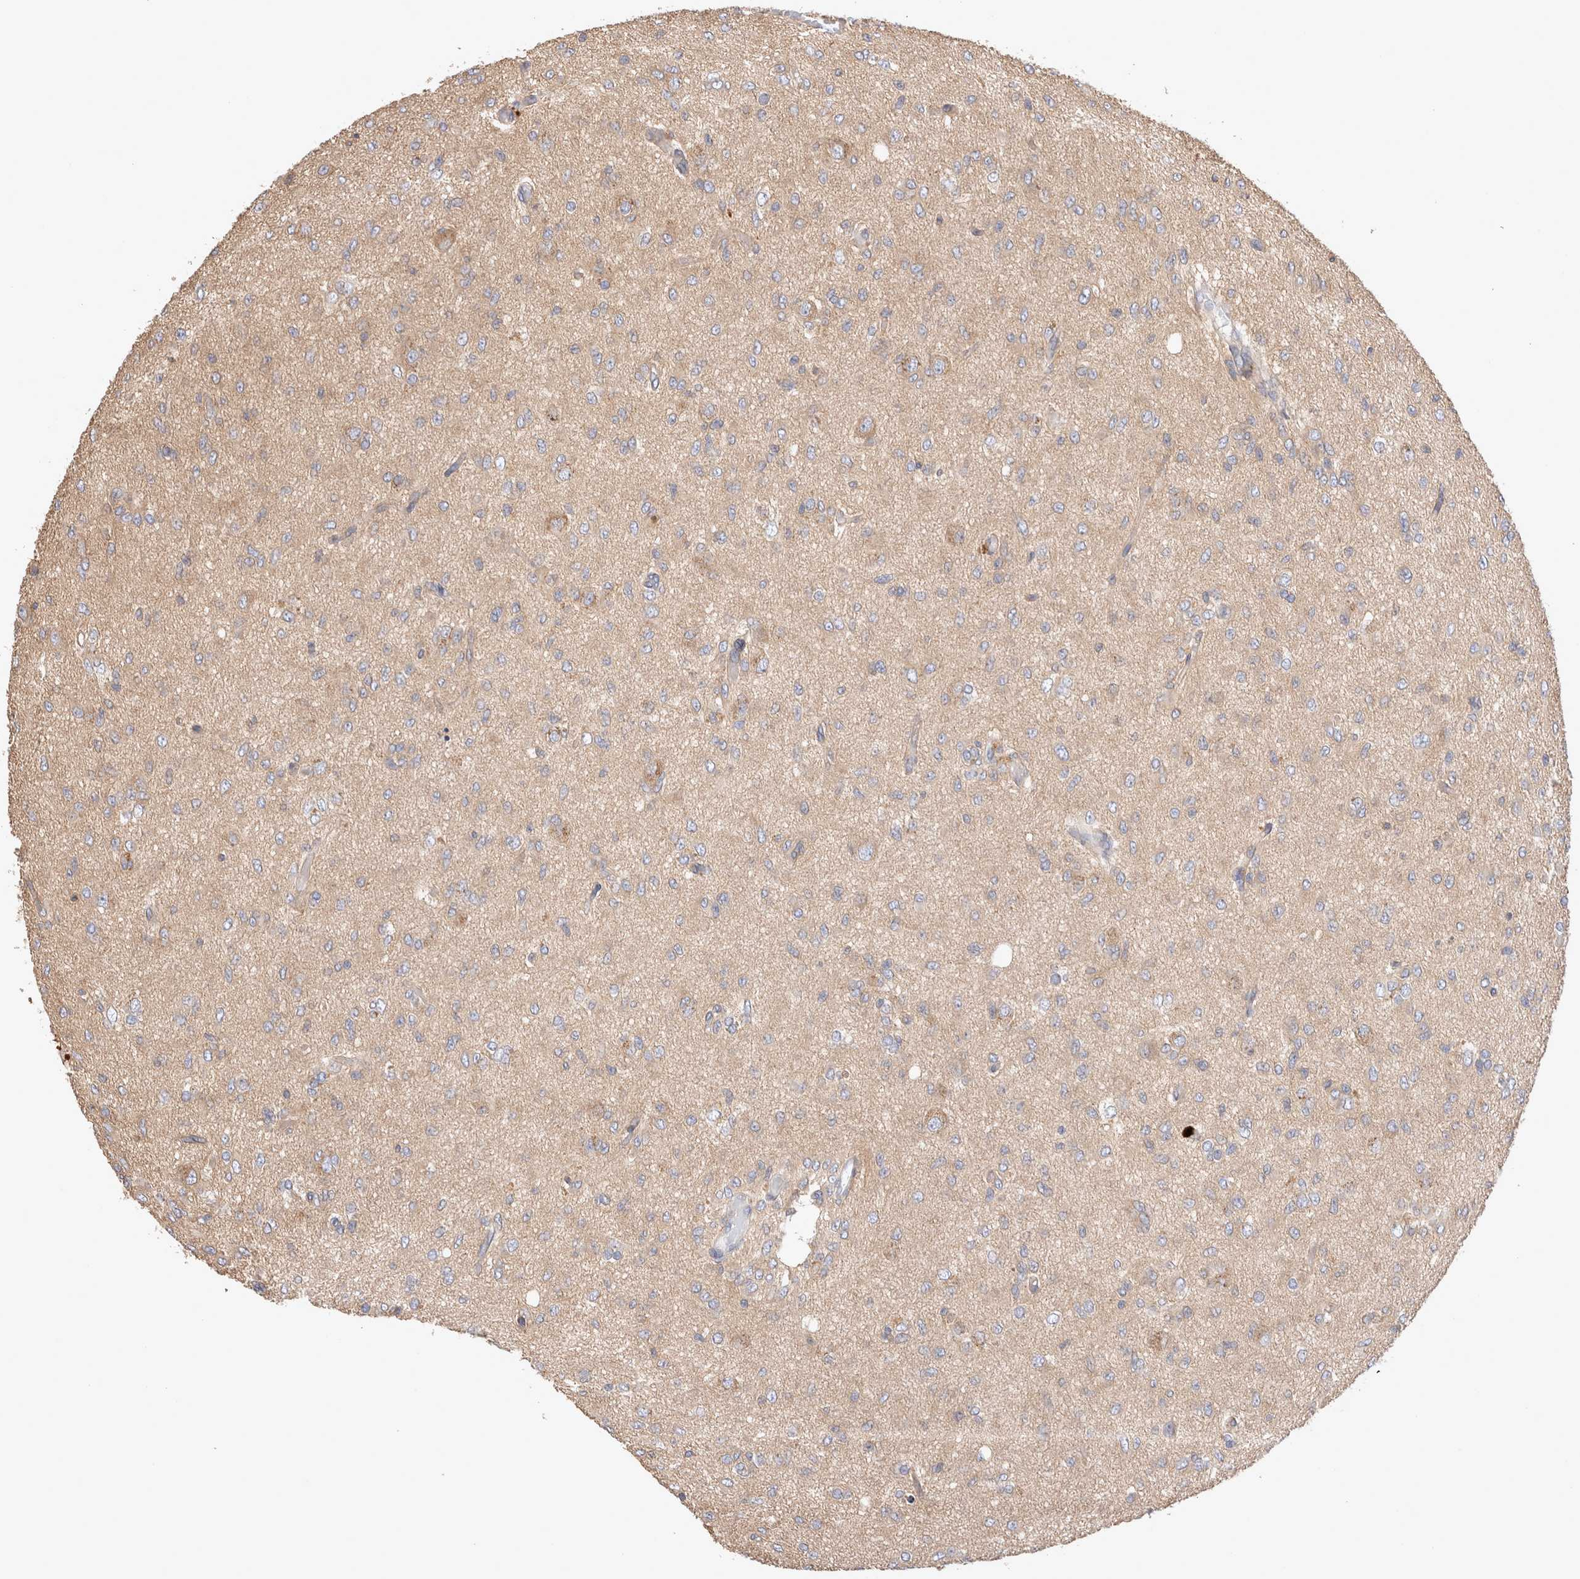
{"staining": {"intensity": "weak", "quantity": "<25%", "location": "cytoplasmic/membranous"}, "tissue": "glioma", "cell_type": "Tumor cells", "image_type": "cancer", "snomed": [{"axis": "morphology", "description": "Glioma, malignant, High grade"}, {"axis": "topography", "description": "Brain"}], "caption": "A photomicrograph of human malignant glioma (high-grade) is negative for staining in tumor cells.", "gene": "NXT2", "patient": {"sex": "female", "age": 59}}